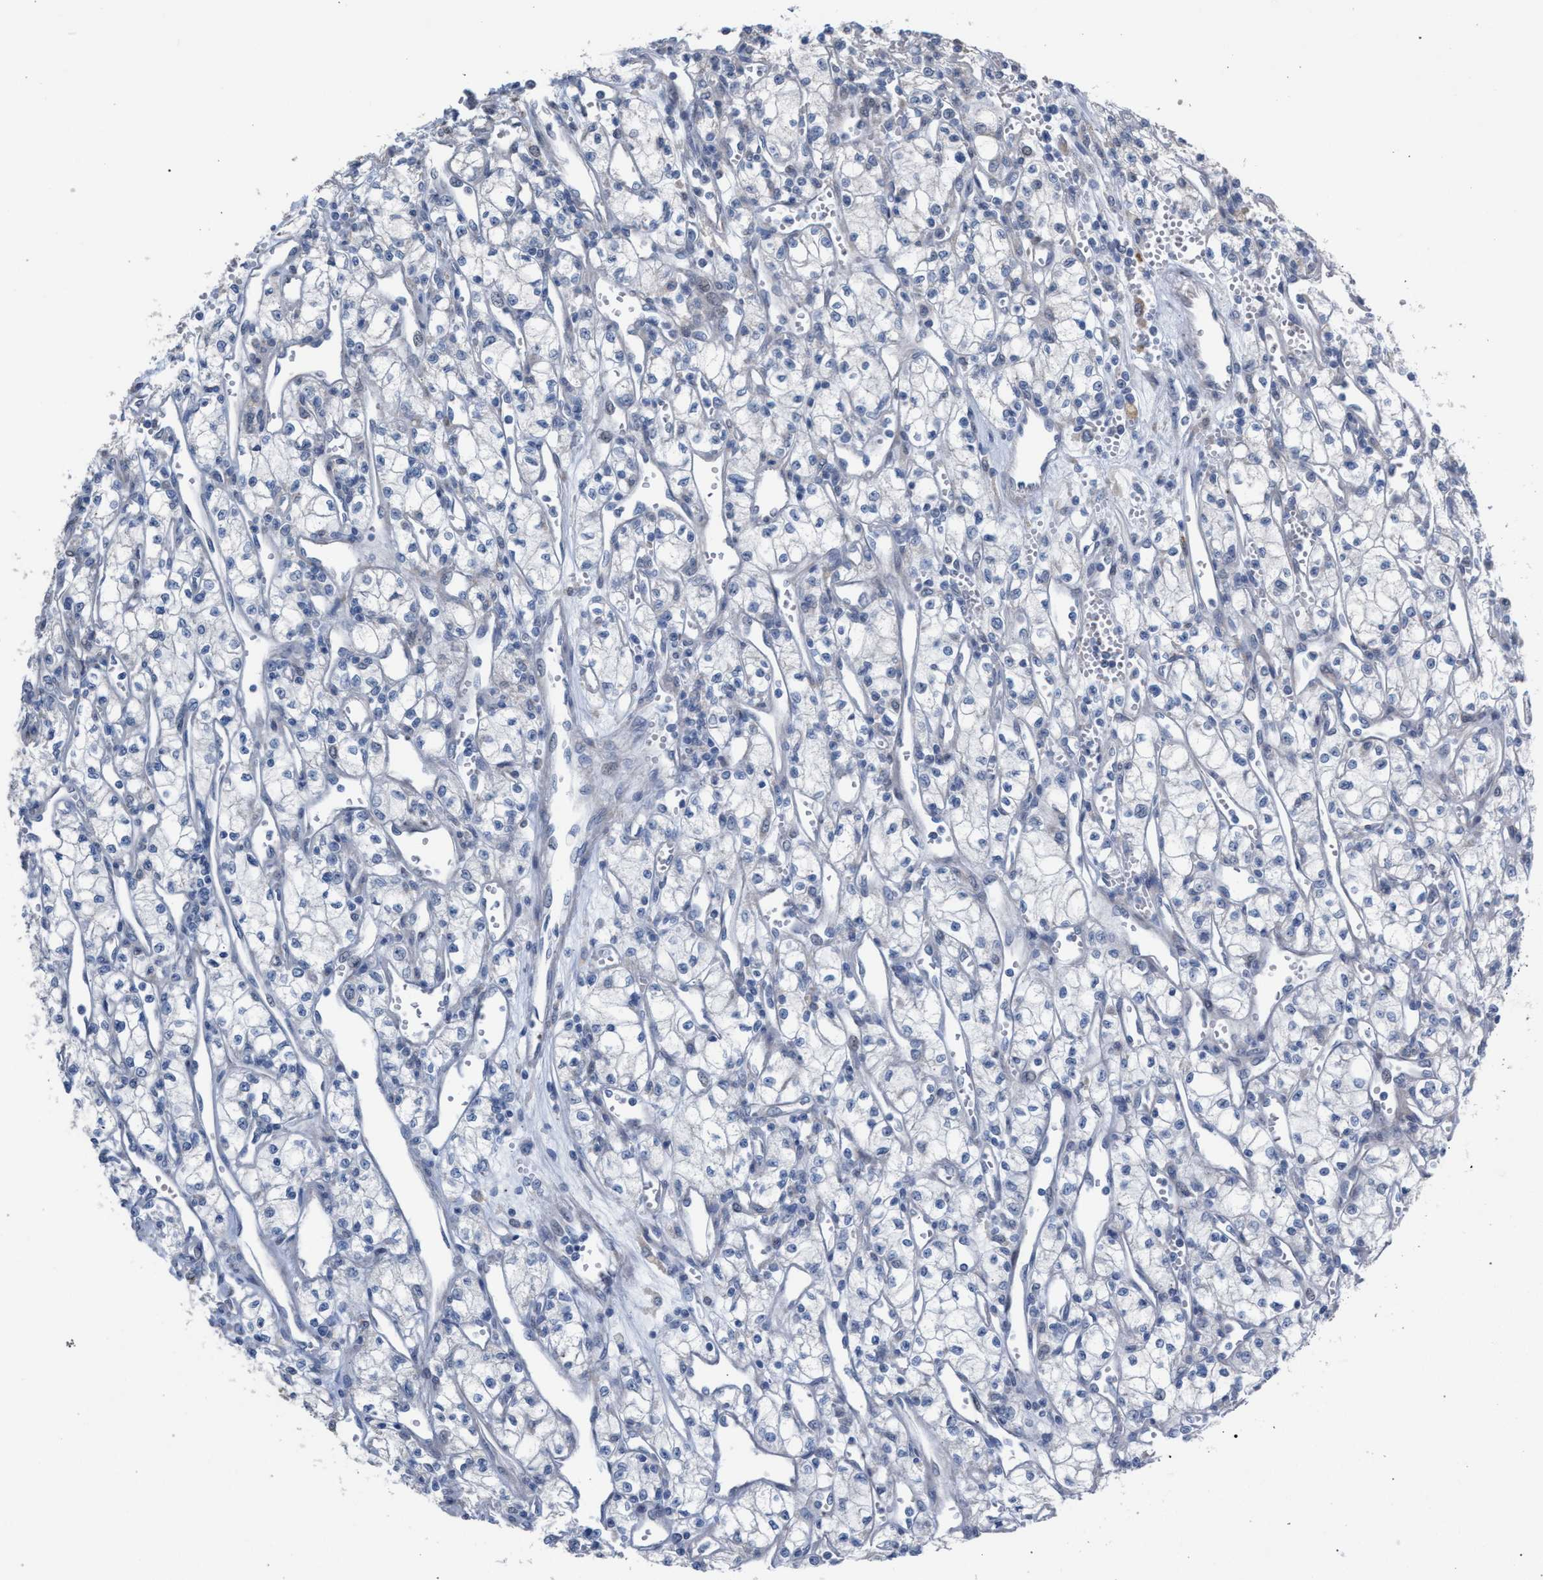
{"staining": {"intensity": "negative", "quantity": "none", "location": "none"}, "tissue": "renal cancer", "cell_type": "Tumor cells", "image_type": "cancer", "snomed": [{"axis": "morphology", "description": "Adenocarcinoma, NOS"}, {"axis": "topography", "description": "Kidney"}], "caption": "An immunohistochemistry histopathology image of renal adenocarcinoma is shown. There is no staining in tumor cells of renal adenocarcinoma.", "gene": "RNF135", "patient": {"sex": "male", "age": 59}}